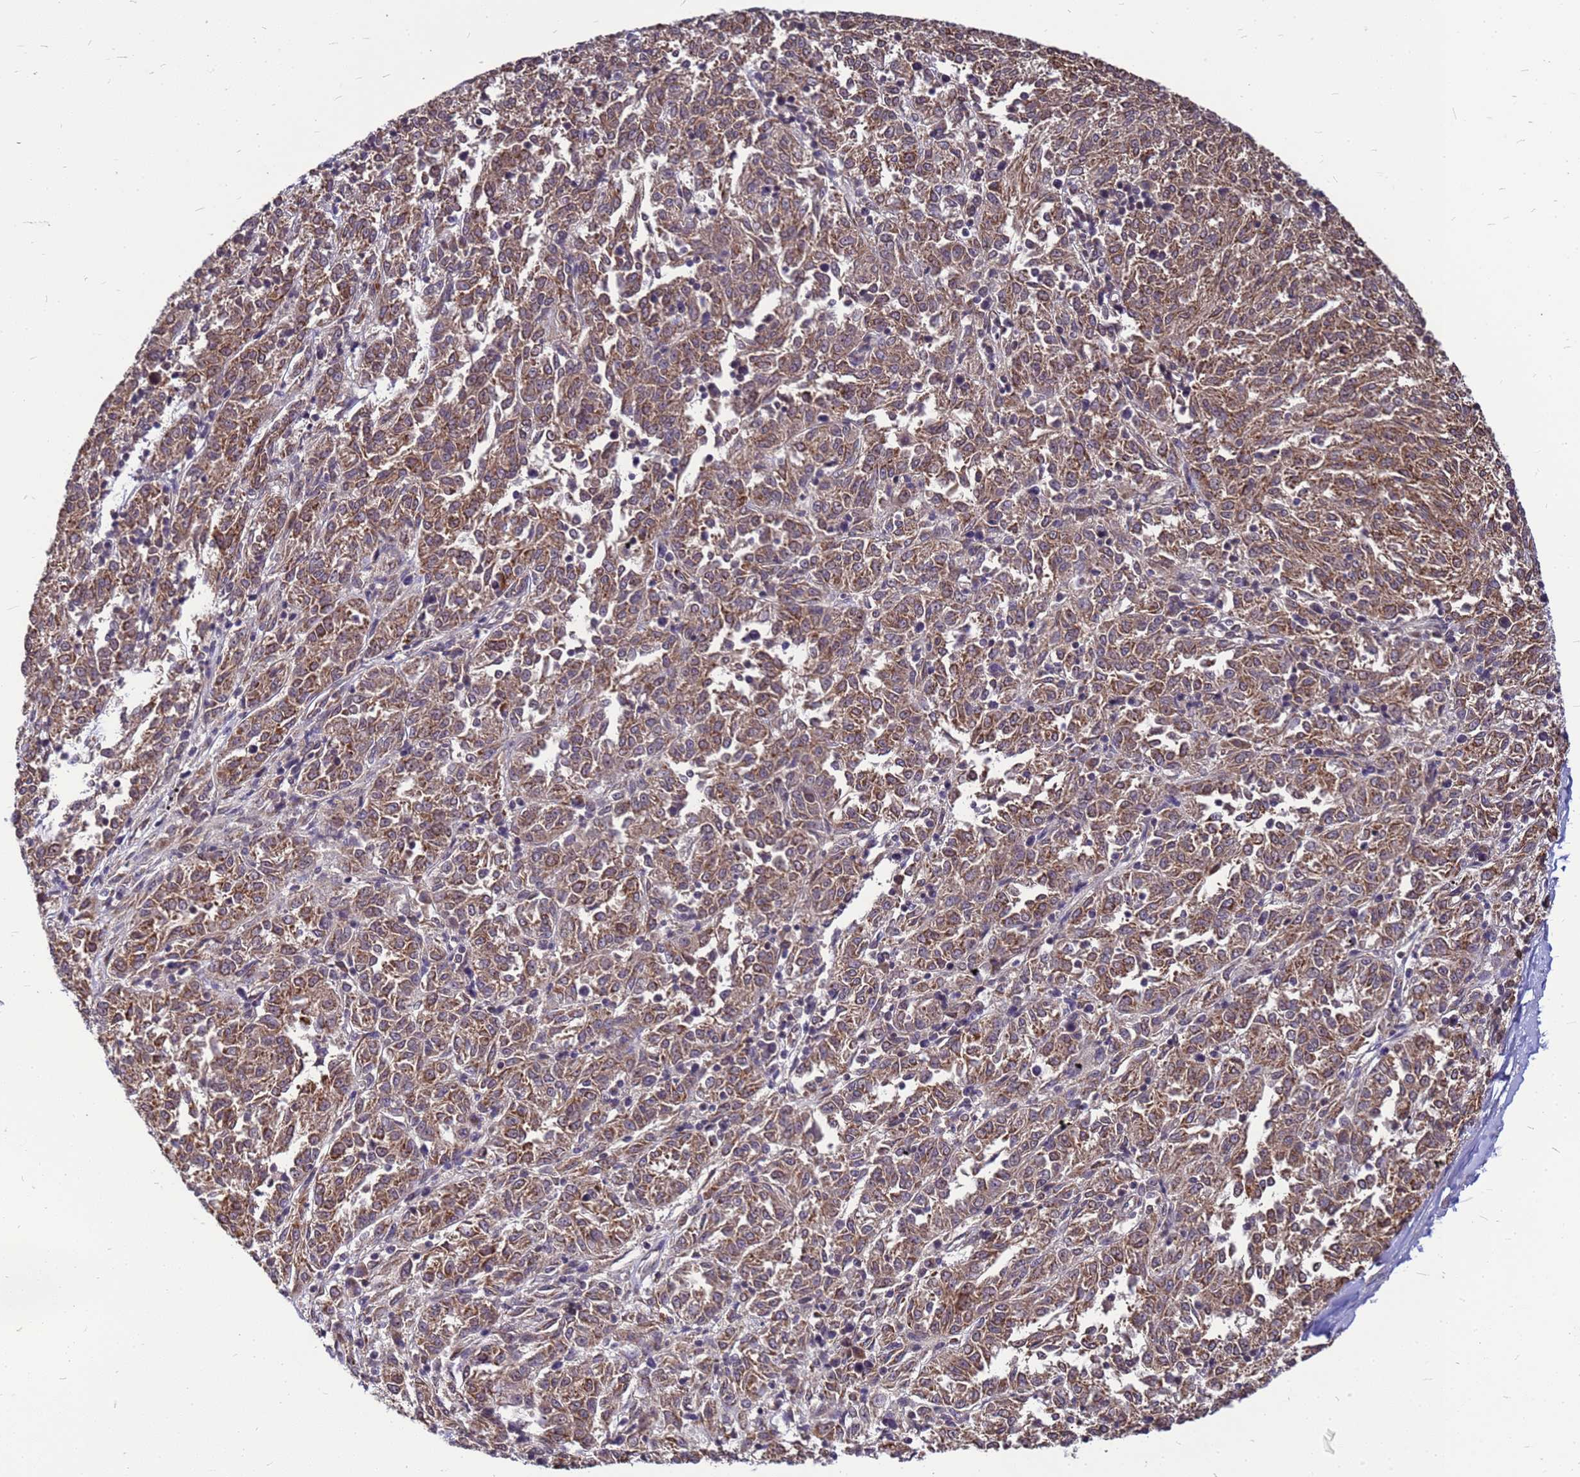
{"staining": {"intensity": "moderate", "quantity": ">75%", "location": "cytoplasmic/membranous"}, "tissue": "melanoma", "cell_type": "Tumor cells", "image_type": "cancer", "snomed": [{"axis": "morphology", "description": "Malignant melanoma, NOS"}, {"axis": "topography", "description": "Skin"}], "caption": "Protein staining shows moderate cytoplasmic/membranous staining in about >75% of tumor cells in melanoma. (IHC, brightfield microscopy, high magnification).", "gene": "CMC4", "patient": {"sex": "female", "age": 72}}